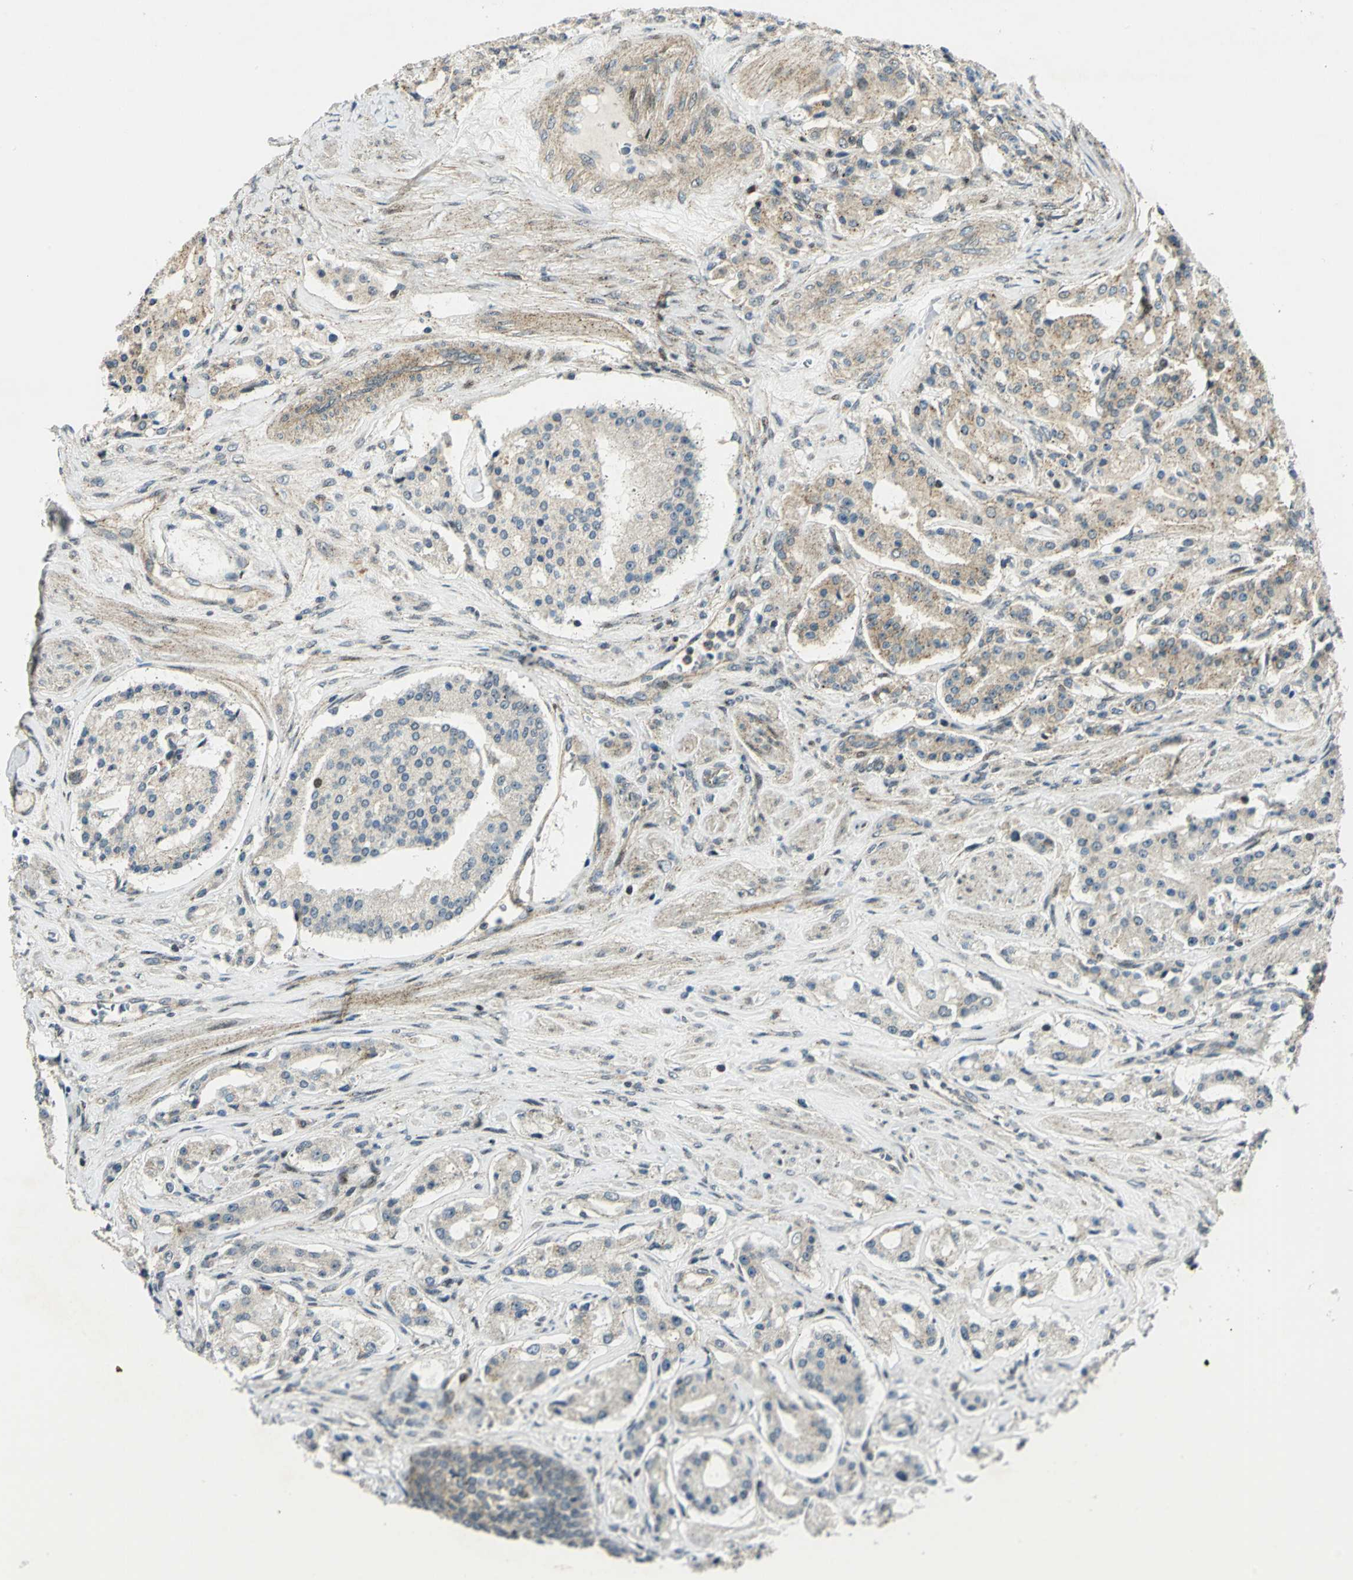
{"staining": {"intensity": "moderate", "quantity": ">75%", "location": "cytoplasmic/membranous"}, "tissue": "prostate cancer", "cell_type": "Tumor cells", "image_type": "cancer", "snomed": [{"axis": "morphology", "description": "Adenocarcinoma, Medium grade"}, {"axis": "topography", "description": "Prostate"}], "caption": "Immunohistochemical staining of prostate cancer (medium-grade adenocarcinoma) displays medium levels of moderate cytoplasmic/membranous protein expression in about >75% of tumor cells.", "gene": "ATP6V1A", "patient": {"sex": "male", "age": 72}}